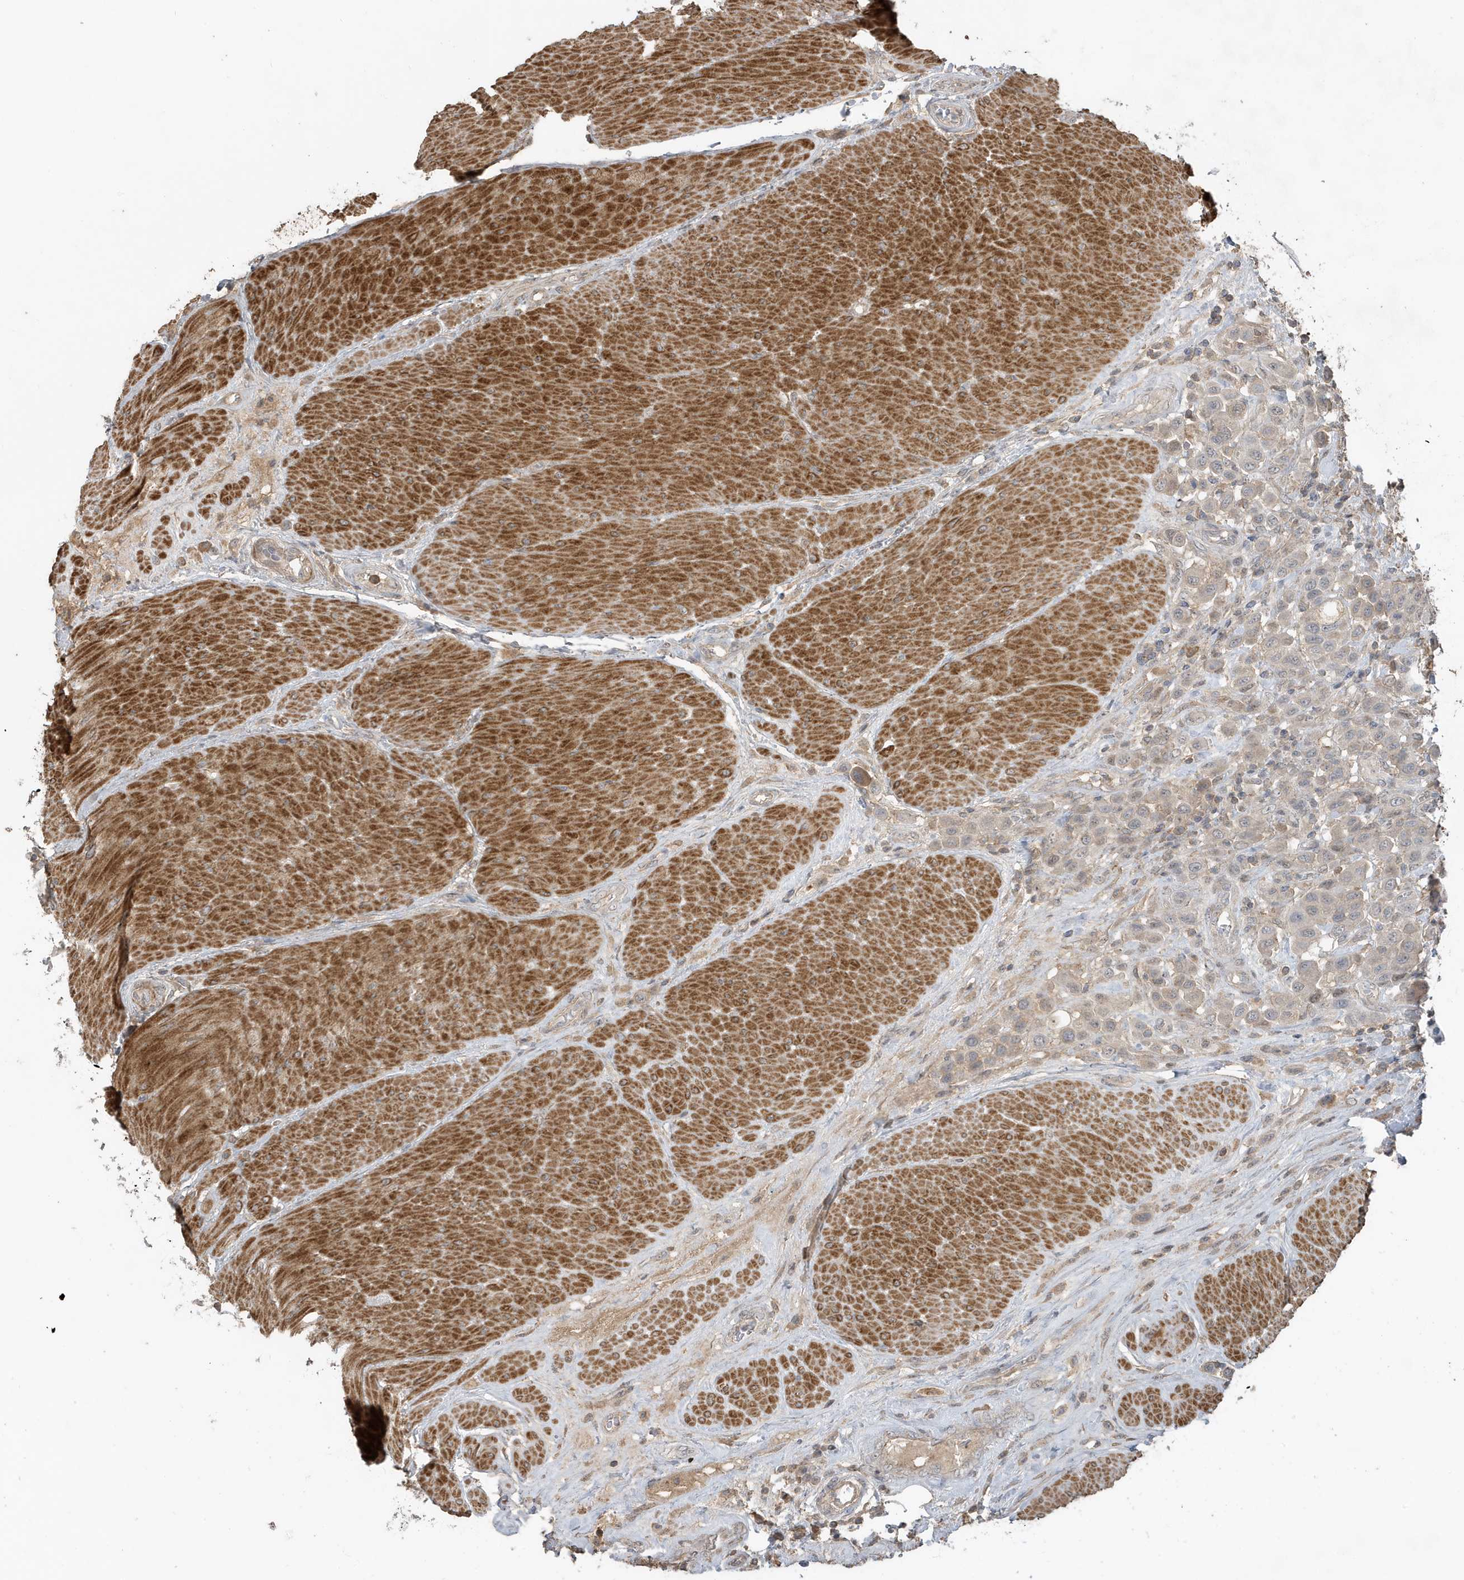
{"staining": {"intensity": "weak", "quantity": "<25%", "location": "cytoplasmic/membranous"}, "tissue": "urothelial cancer", "cell_type": "Tumor cells", "image_type": "cancer", "snomed": [{"axis": "morphology", "description": "Urothelial carcinoma, High grade"}, {"axis": "topography", "description": "Urinary bladder"}], "caption": "DAB (3,3'-diaminobenzidine) immunohistochemical staining of human urothelial cancer displays no significant expression in tumor cells. Brightfield microscopy of immunohistochemistry (IHC) stained with DAB (3,3'-diaminobenzidine) (brown) and hematoxylin (blue), captured at high magnification.", "gene": "PRRT3", "patient": {"sex": "male", "age": 50}}